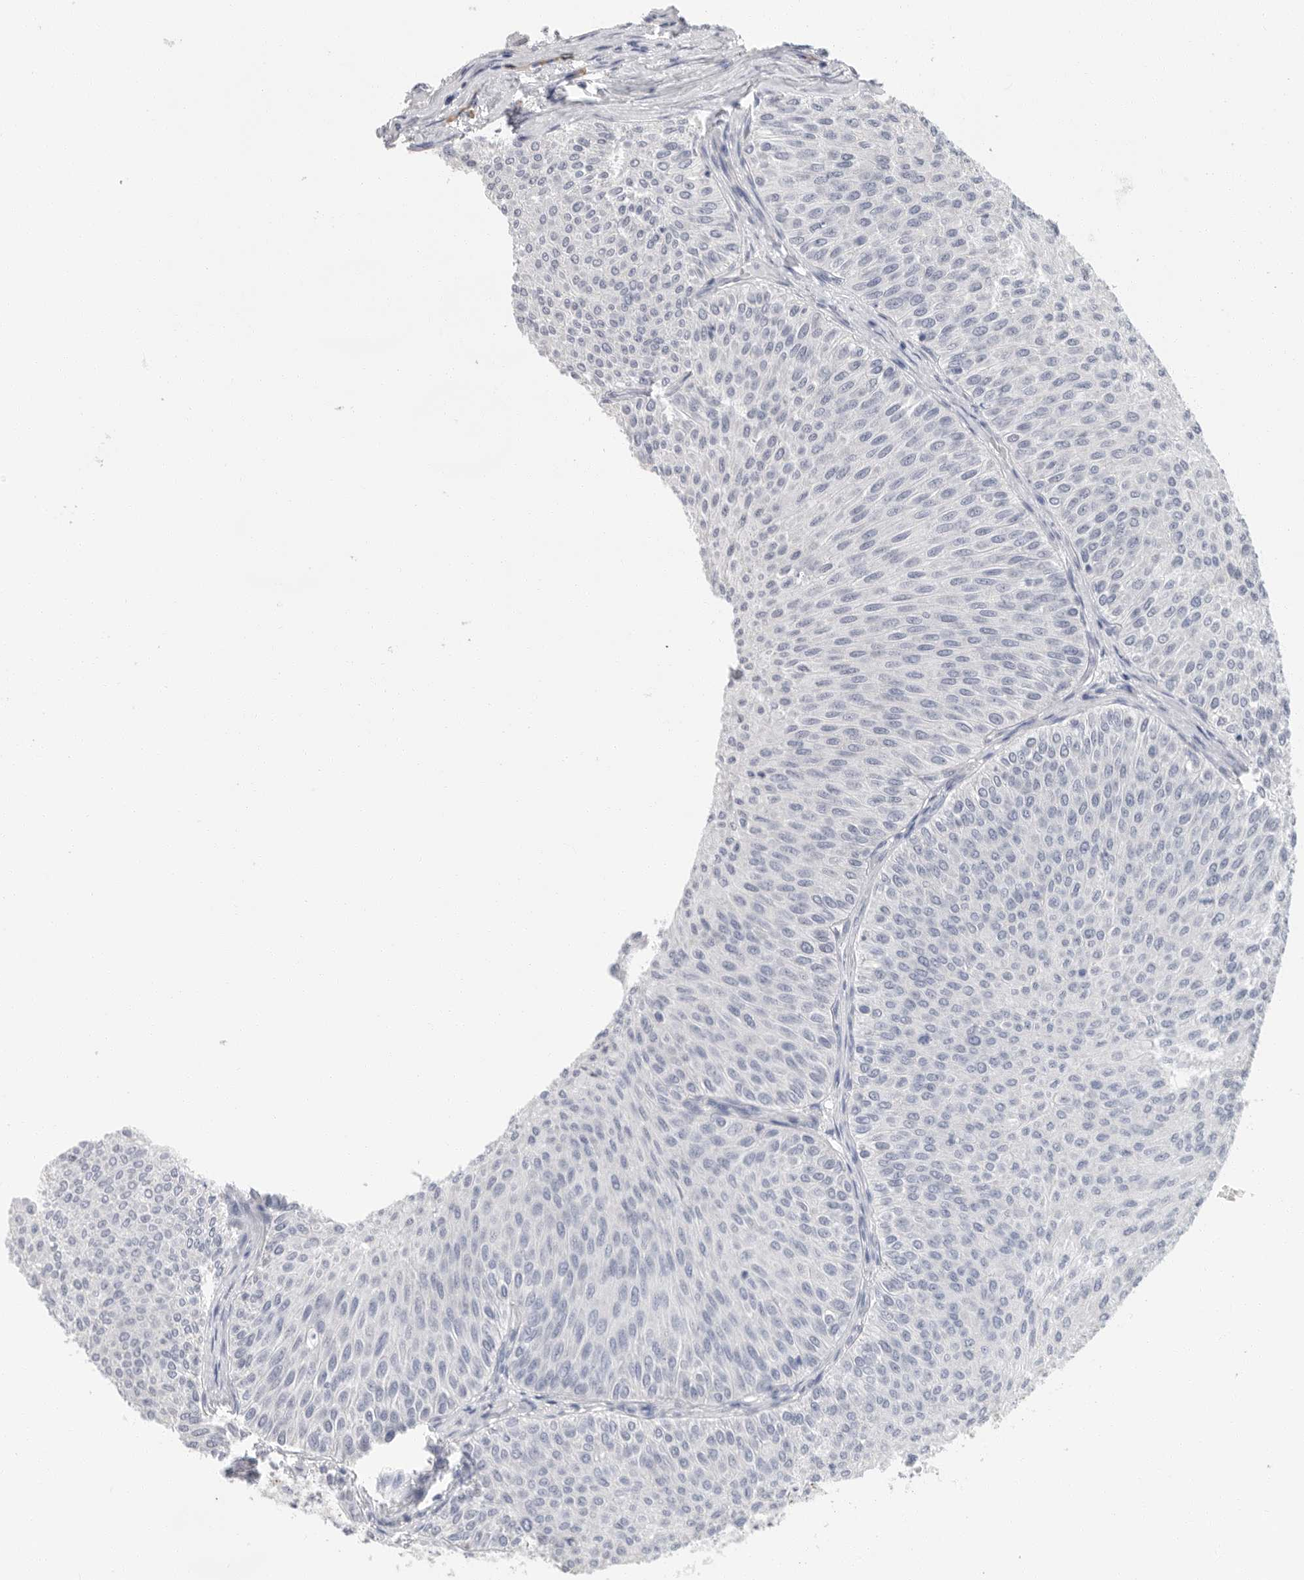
{"staining": {"intensity": "negative", "quantity": "none", "location": "none"}, "tissue": "urothelial cancer", "cell_type": "Tumor cells", "image_type": "cancer", "snomed": [{"axis": "morphology", "description": "Urothelial carcinoma, Low grade"}, {"axis": "topography", "description": "Urinary bladder"}], "caption": "Urothelial cancer stained for a protein using immunohistochemistry (IHC) shows no staining tumor cells.", "gene": "ARHGEF10", "patient": {"sex": "male", "age": 78}}